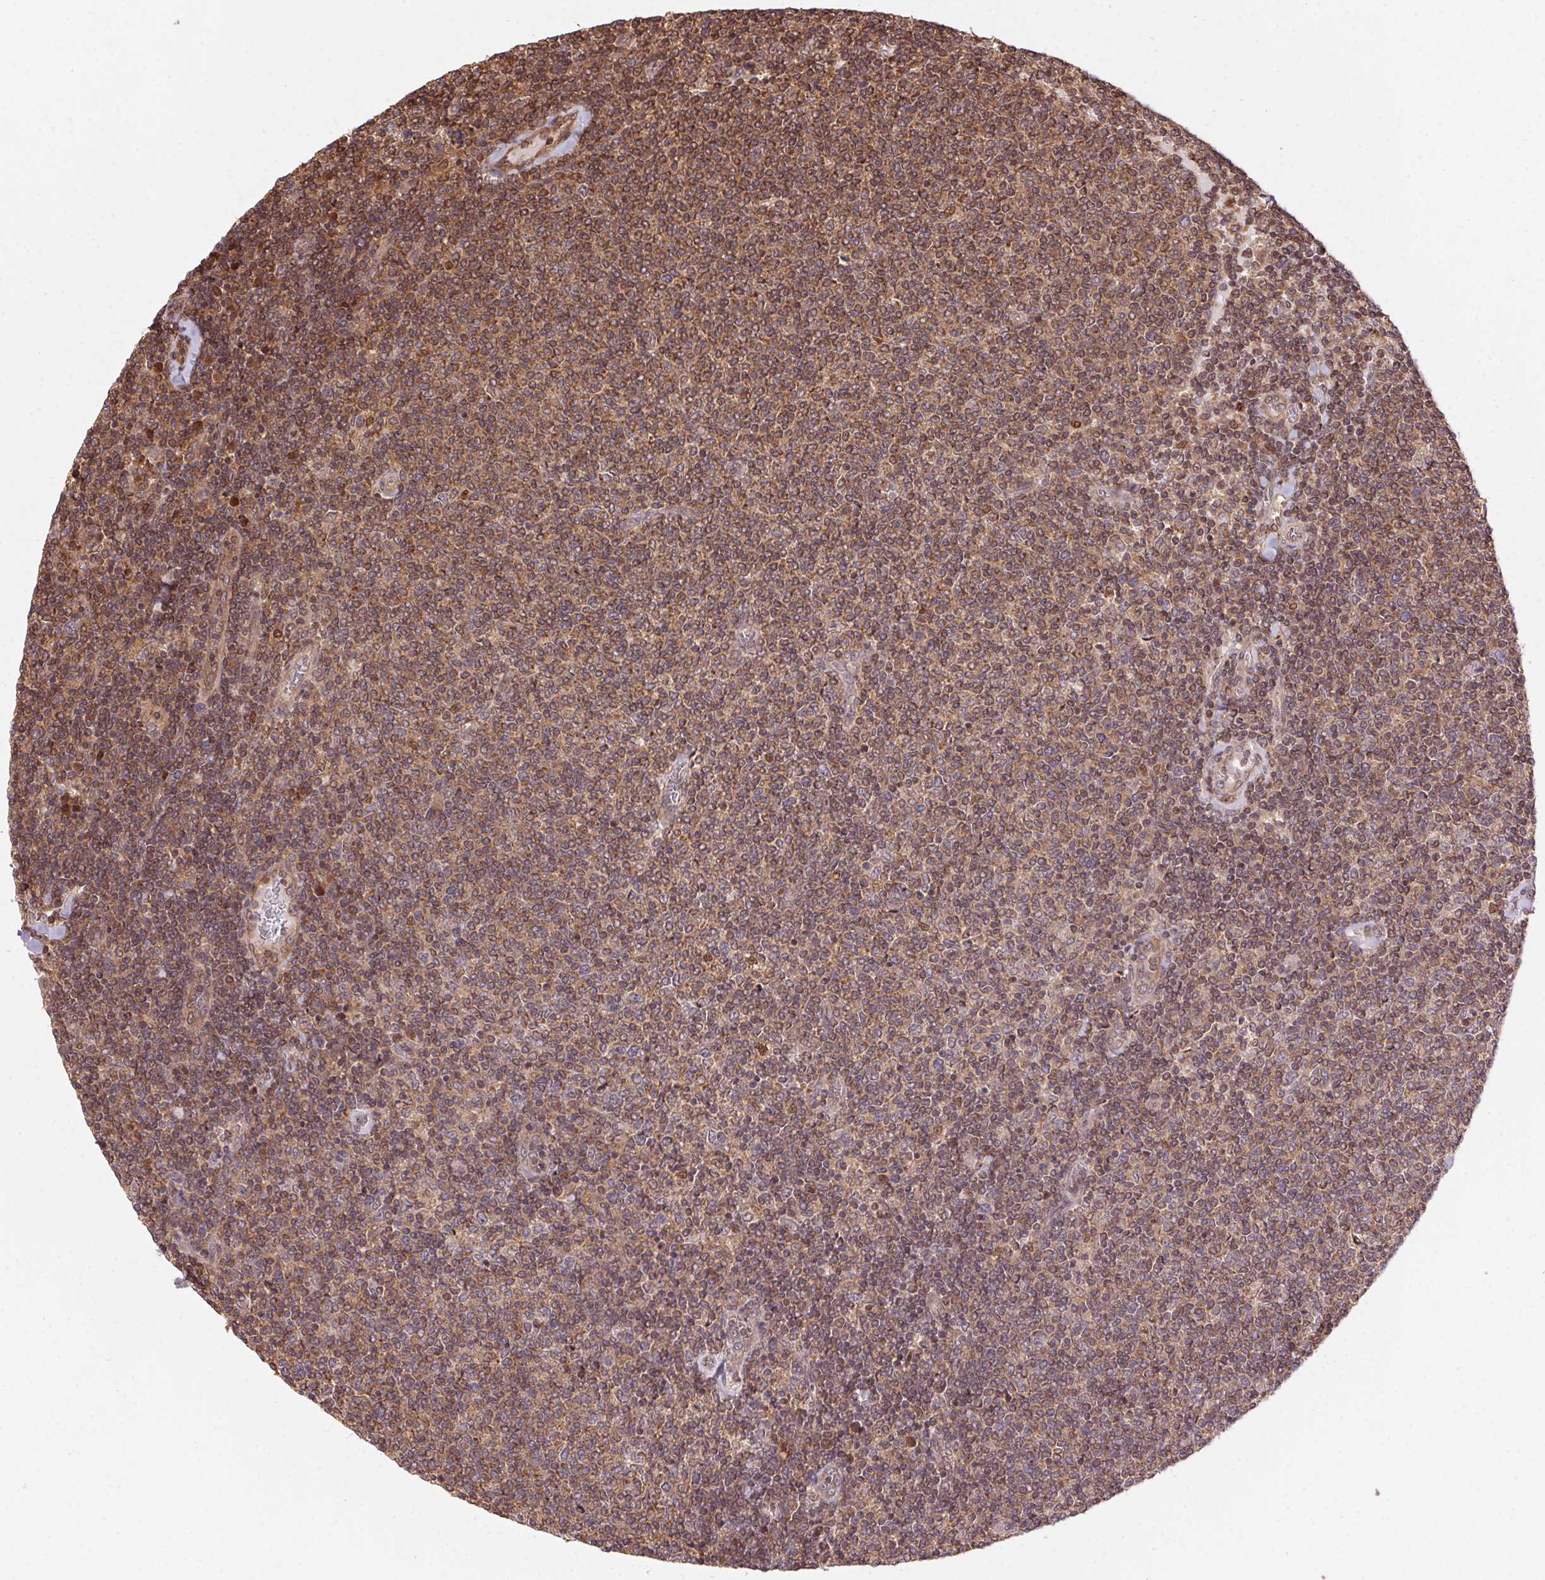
{"staining": {"intensity": "weak", "quantity": ">75%", "location": "cytoplasmic/membranous,nuclear"}, "tissue": "lymphoma", "cell_type": "Tumor cells", "image_type": "cancer", "snomed": [{"axis": "morphology", "description": "Malignant lymphoma, non-Hodgkin's type, Low grade"}, {"axis": "topography", "description": "Lymph node"}], "caption": "Approximately >75% of tumor cells in lymphoma display weak cytoplasmic/membranous and nuclear protein staining as visualized by brown immunohistochemical staining.", "gene": "MEX3D", "patient": {"sex": "male", "age": 52}}